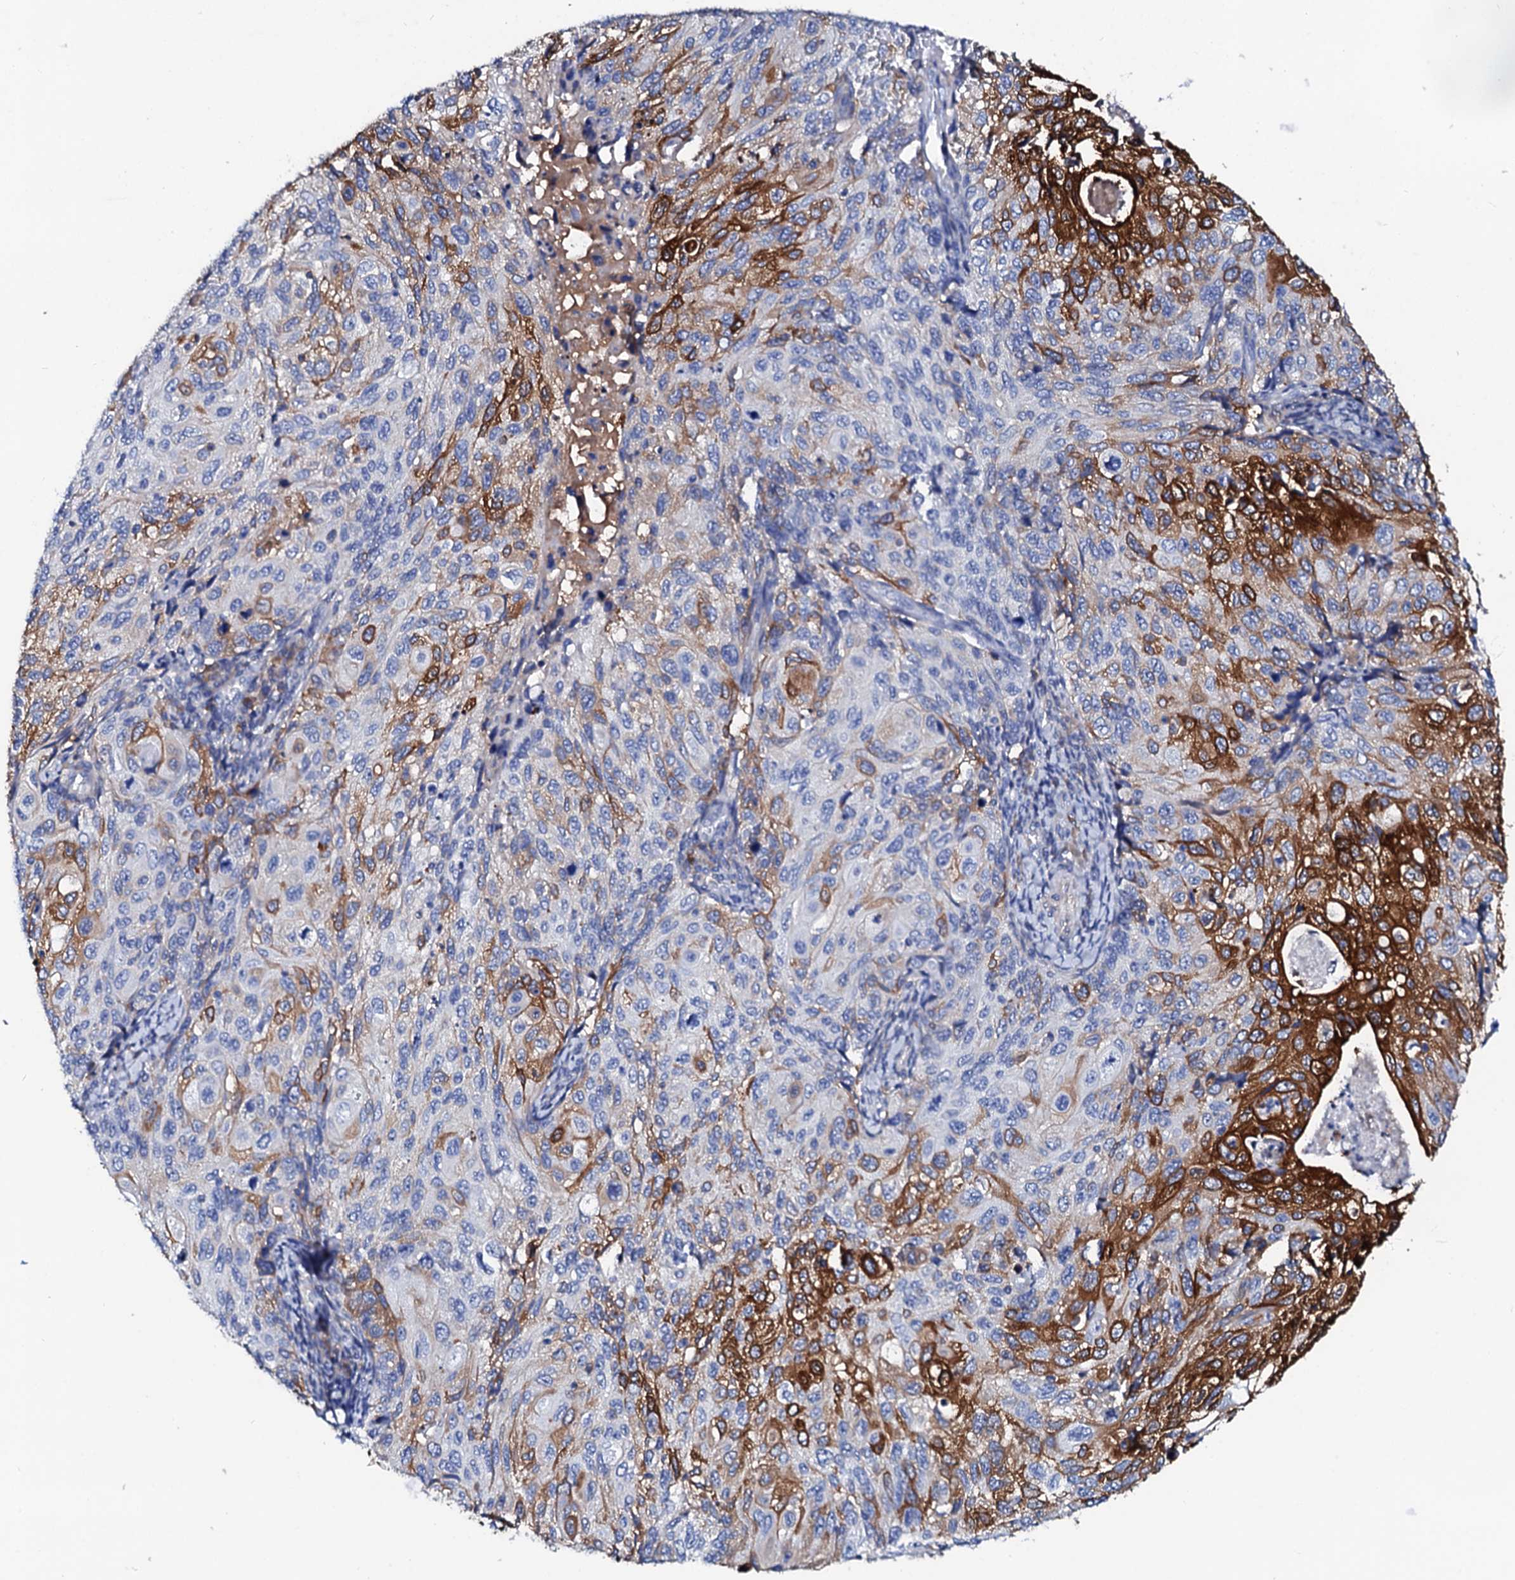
{"staining": {"intensity": "strong", "quantity": "25%-75%", "location": "cytoplasmic/membranous"}, "tissue": "cervical cancer", "cell_type": "Tumor cells", "image_type": "cancer", "snomed": [{"axis": "morphology", "description": "Squamous cell carcinoma, NOS"}, {"axis": "topography", "description": "Cervix"}], "caption": "This image displays immunohistochemistry staining of cervical cancer (squamous cell carcinoma), with high strong cytoplasmic/membranous staining in approximately 25%-75% of tumor cells.", "gene": "GLB1L3", "patient": {"sex": "female", "age": 70}}